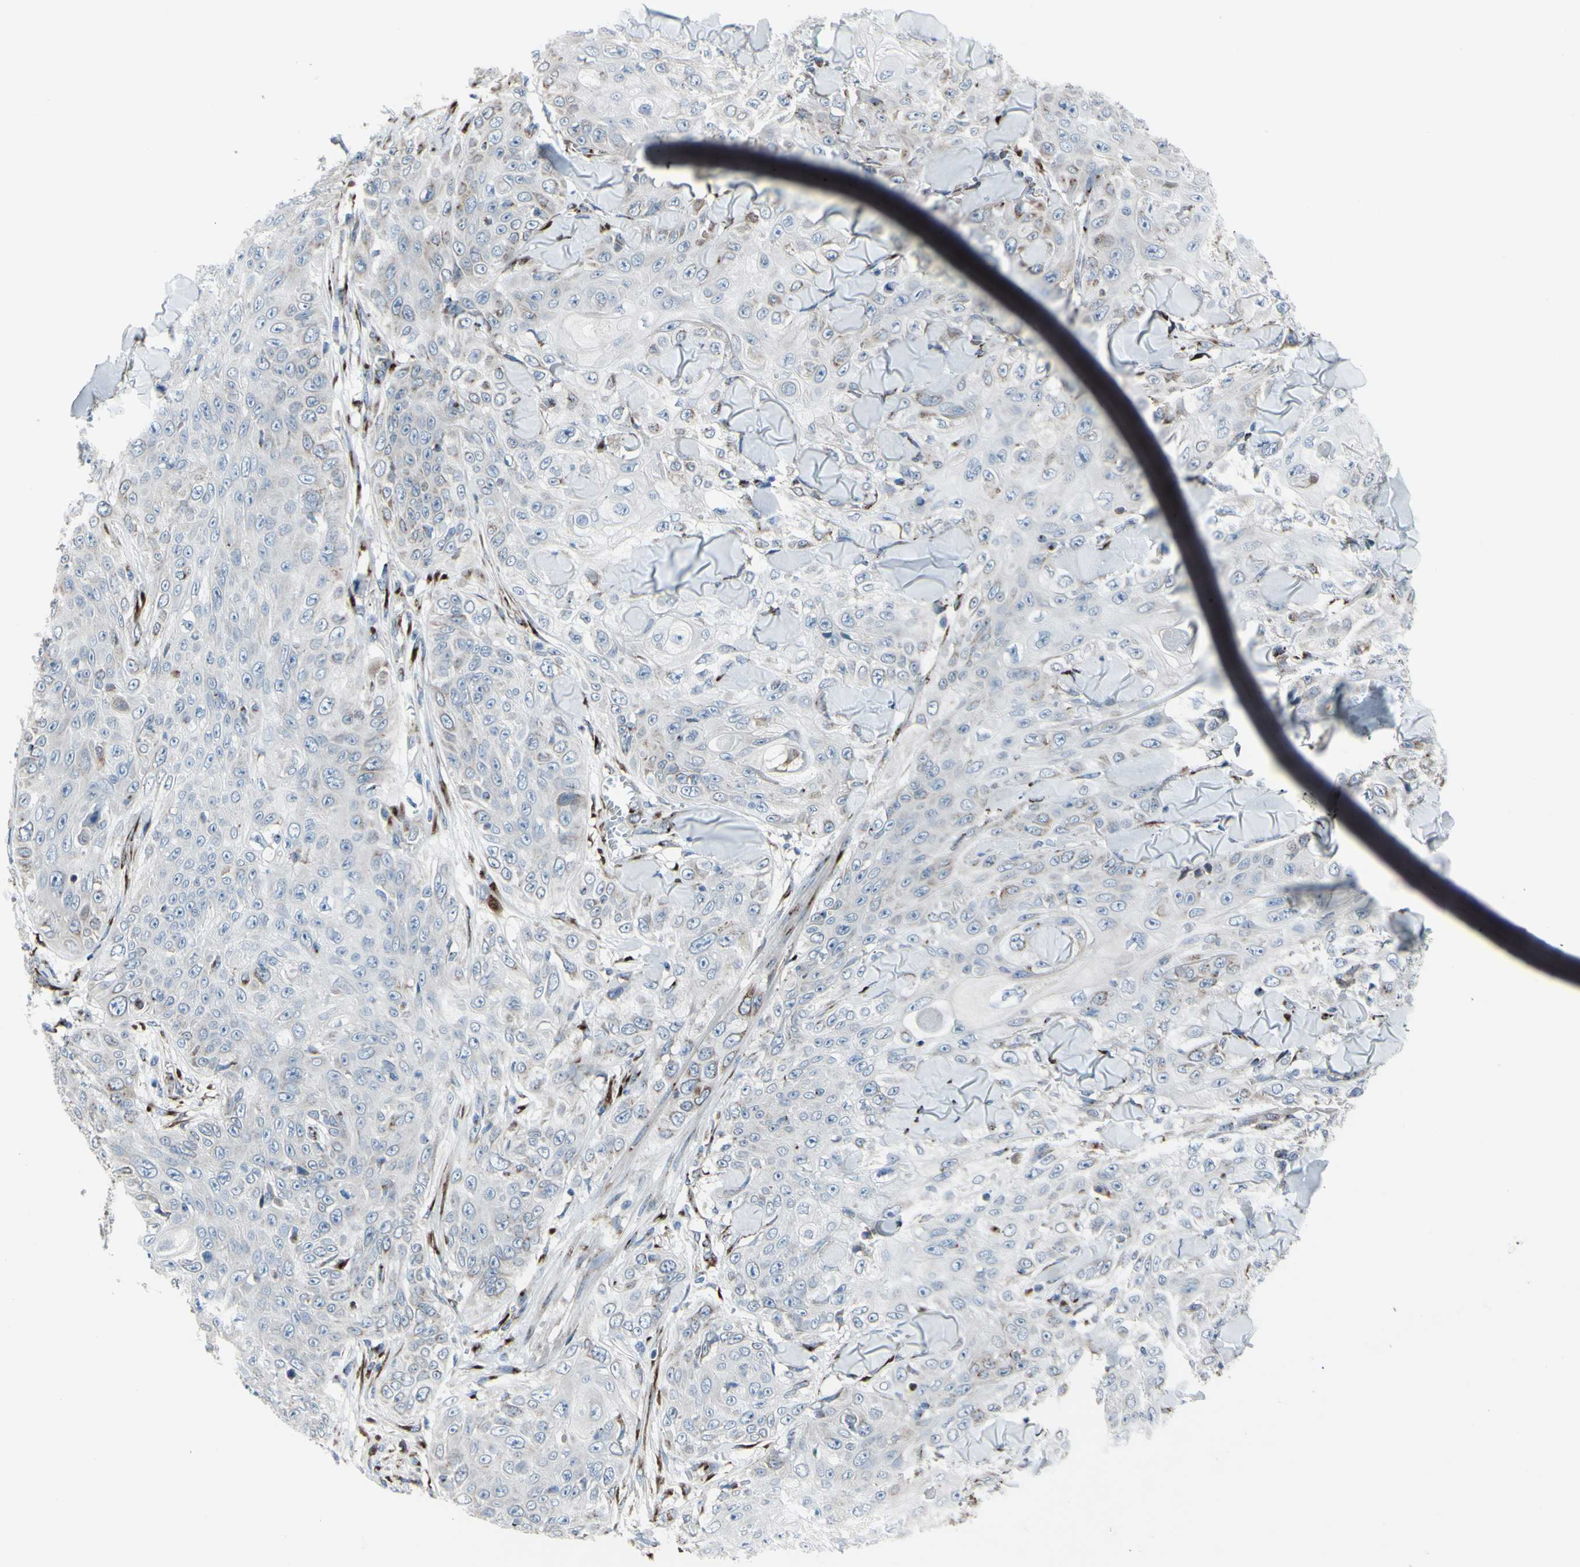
{"staining": {"intensity": "negative", "quantity": "none", "location": "none"}, "tissue": "skin cancer", "cell_type": "Tumor cells", "image_type": "cancer", "snomed": [{"axis": "morphology", "description": "Squamous cell carcinoma, NOS"}, {"axis": "topography", "description": "Skin"}], "caption": "This is an immunohistochemistry micrograph of squamous cell carcinoma (skin). There is no staining in tumor cells.", "gene": "GLG1", "patient": {"sex": "male", "age": 86}}